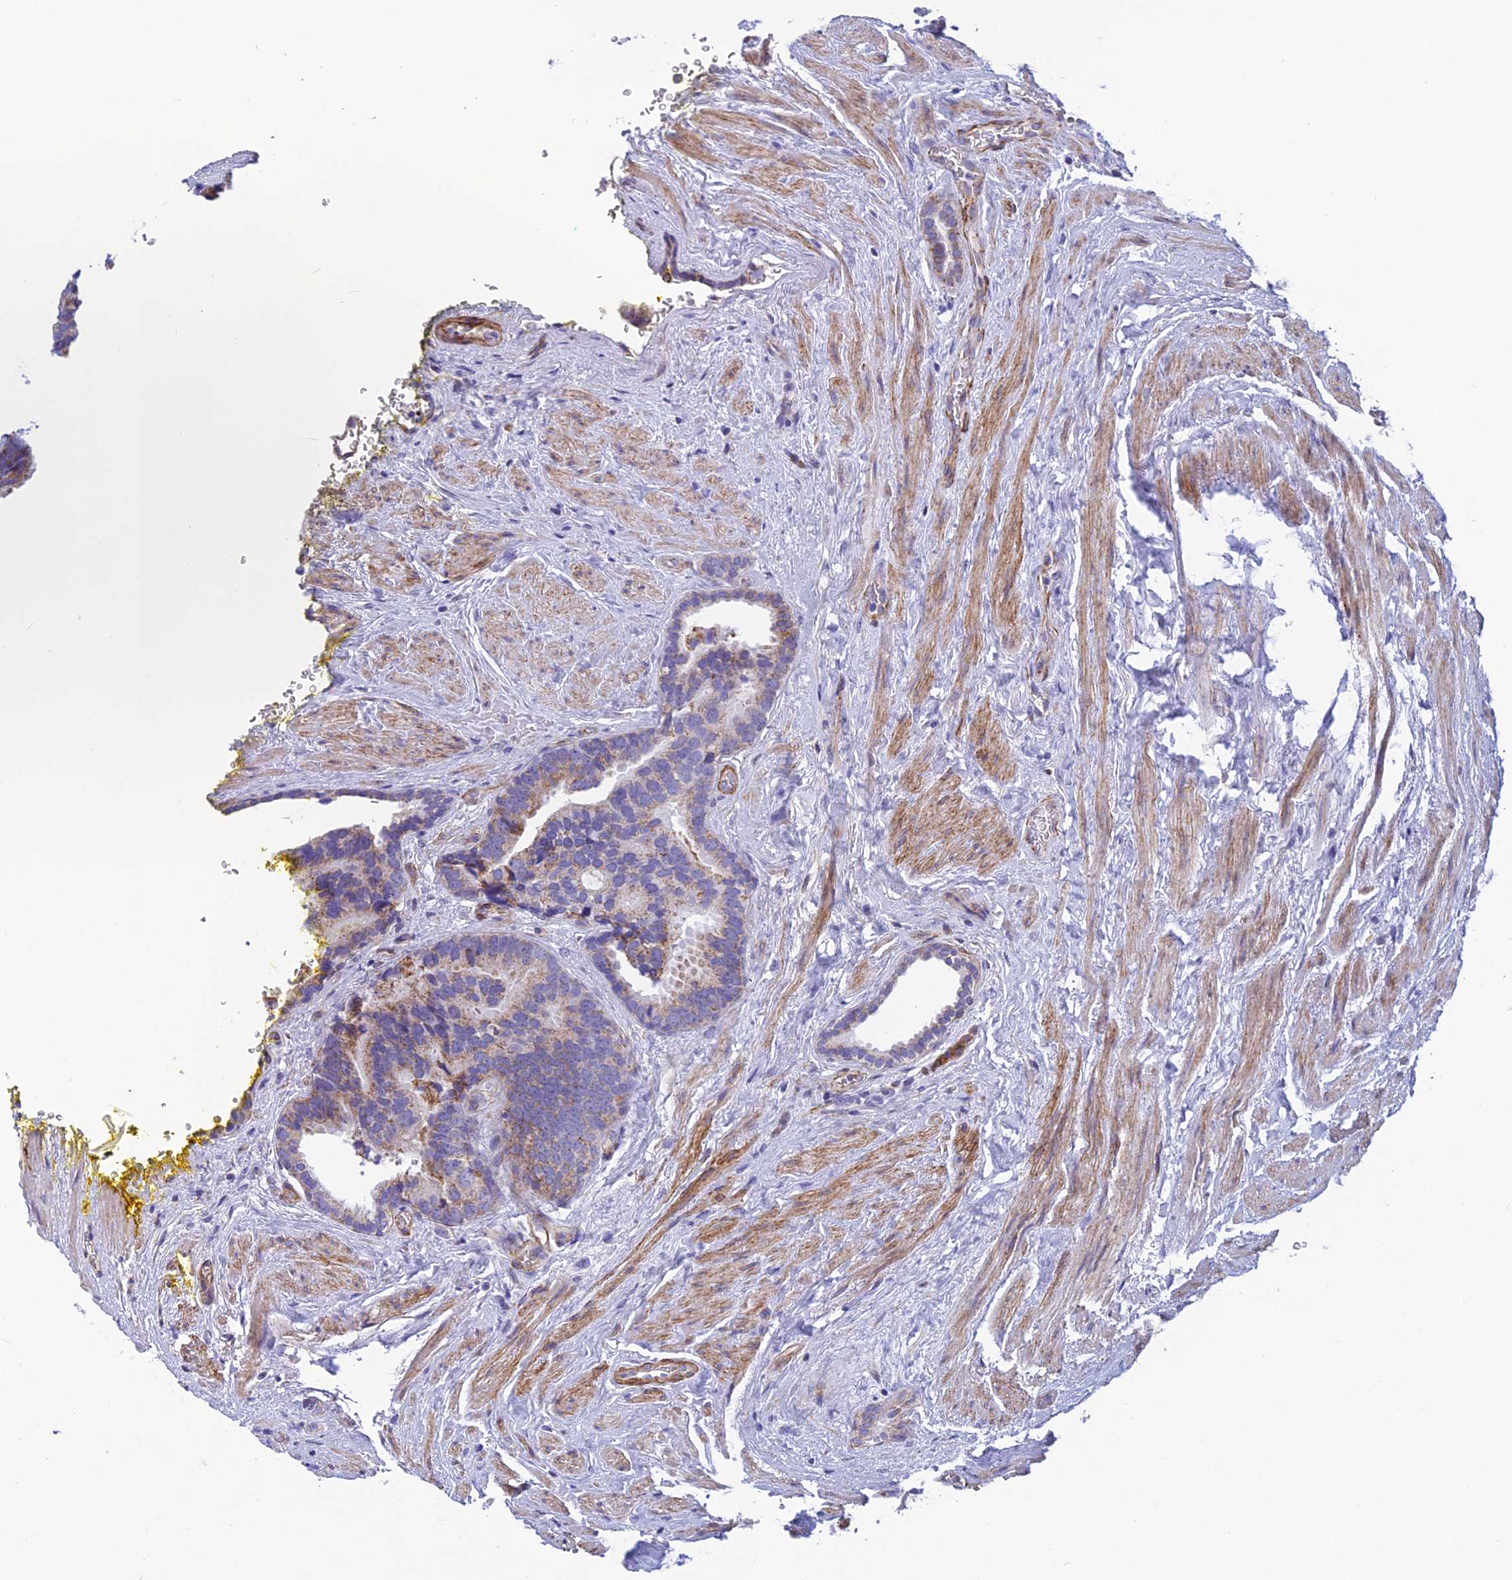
{"staining": {"intensity": "moderate", "quantity": ">75%", "location": "cytoplasmic/membranous"}, "tissue": "prostate cancer", "cell_type": "Tumor cells", "image_type": "cancer", "snomed": [{"axis": "morphology", "description": "Adenocarcinoma, Low grade"}, {"axis": "topography", "description": "Prostate"}], "caption": "Immunohistochemical staining of human adenocarcinoma (low-grade) (prostate) exhibits medium levels of moderate cytoplasmic/membranous protein staining in approximately >75% of tumor cells.", "gene": "POMGNT1", "patient": {"sex": "male", "age": 71}}